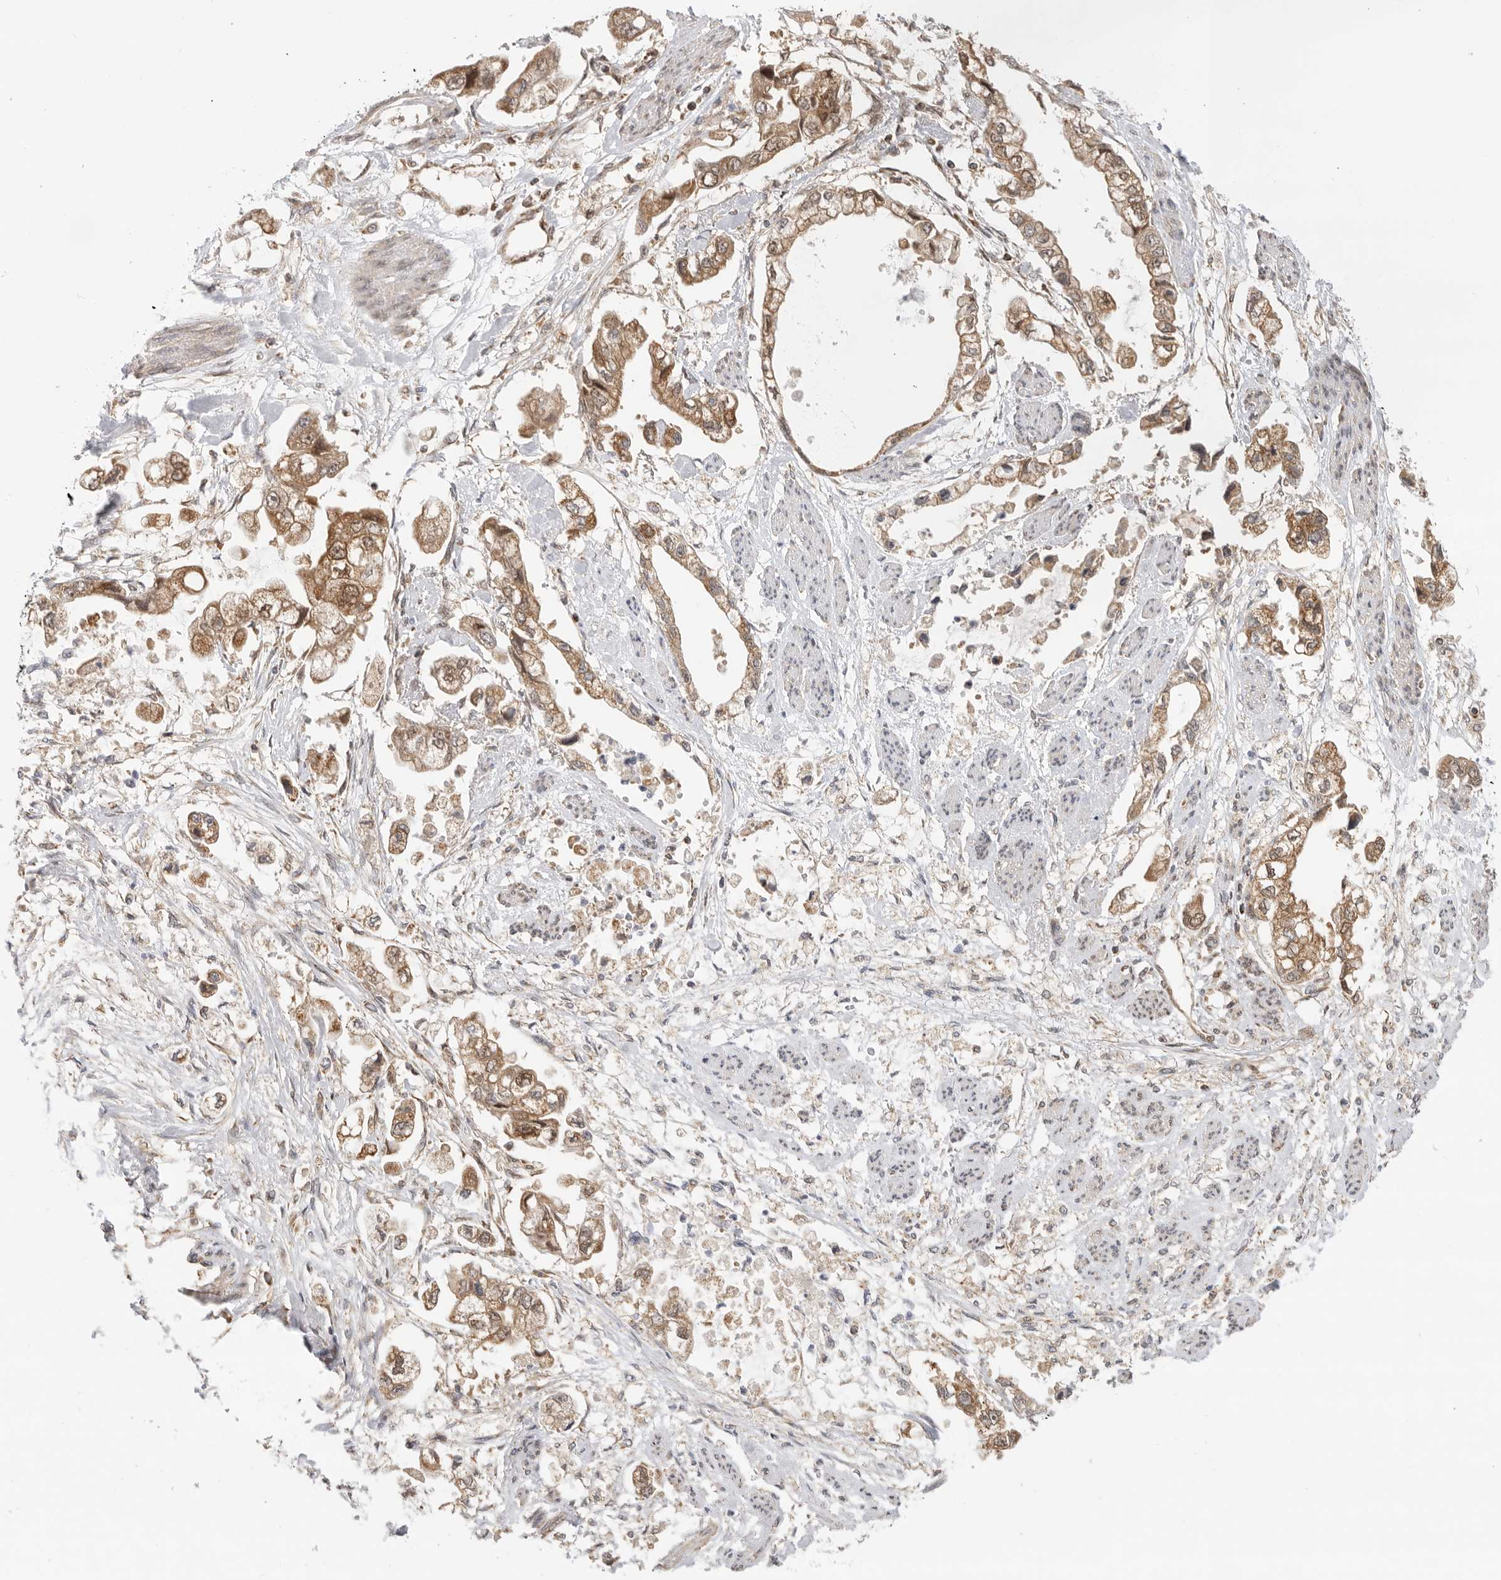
{"staining": {"intensity": "moderate", "quantity": ">75%", "location": "cytoplasmic/membranous"}, "tissue": "stomach cancer", "cell_type": "Tumor cells", "image_type": "cancer", "snomed": [{"axis": "morphology", "description": "Adenocarcinoma, NOS"}, {"axis": "topography", "description": "Stomach"}], "caption": "DAB immunohistochemical staining of human stomach adenocarcinoma shows moderate cytoplasmic/membranous protein staining in about >75% of tumor cells. (IHC, brightfield microscopy, high magnification).", "gene": "DCAF8", "patient": {"sex": "male", "age": 62}}